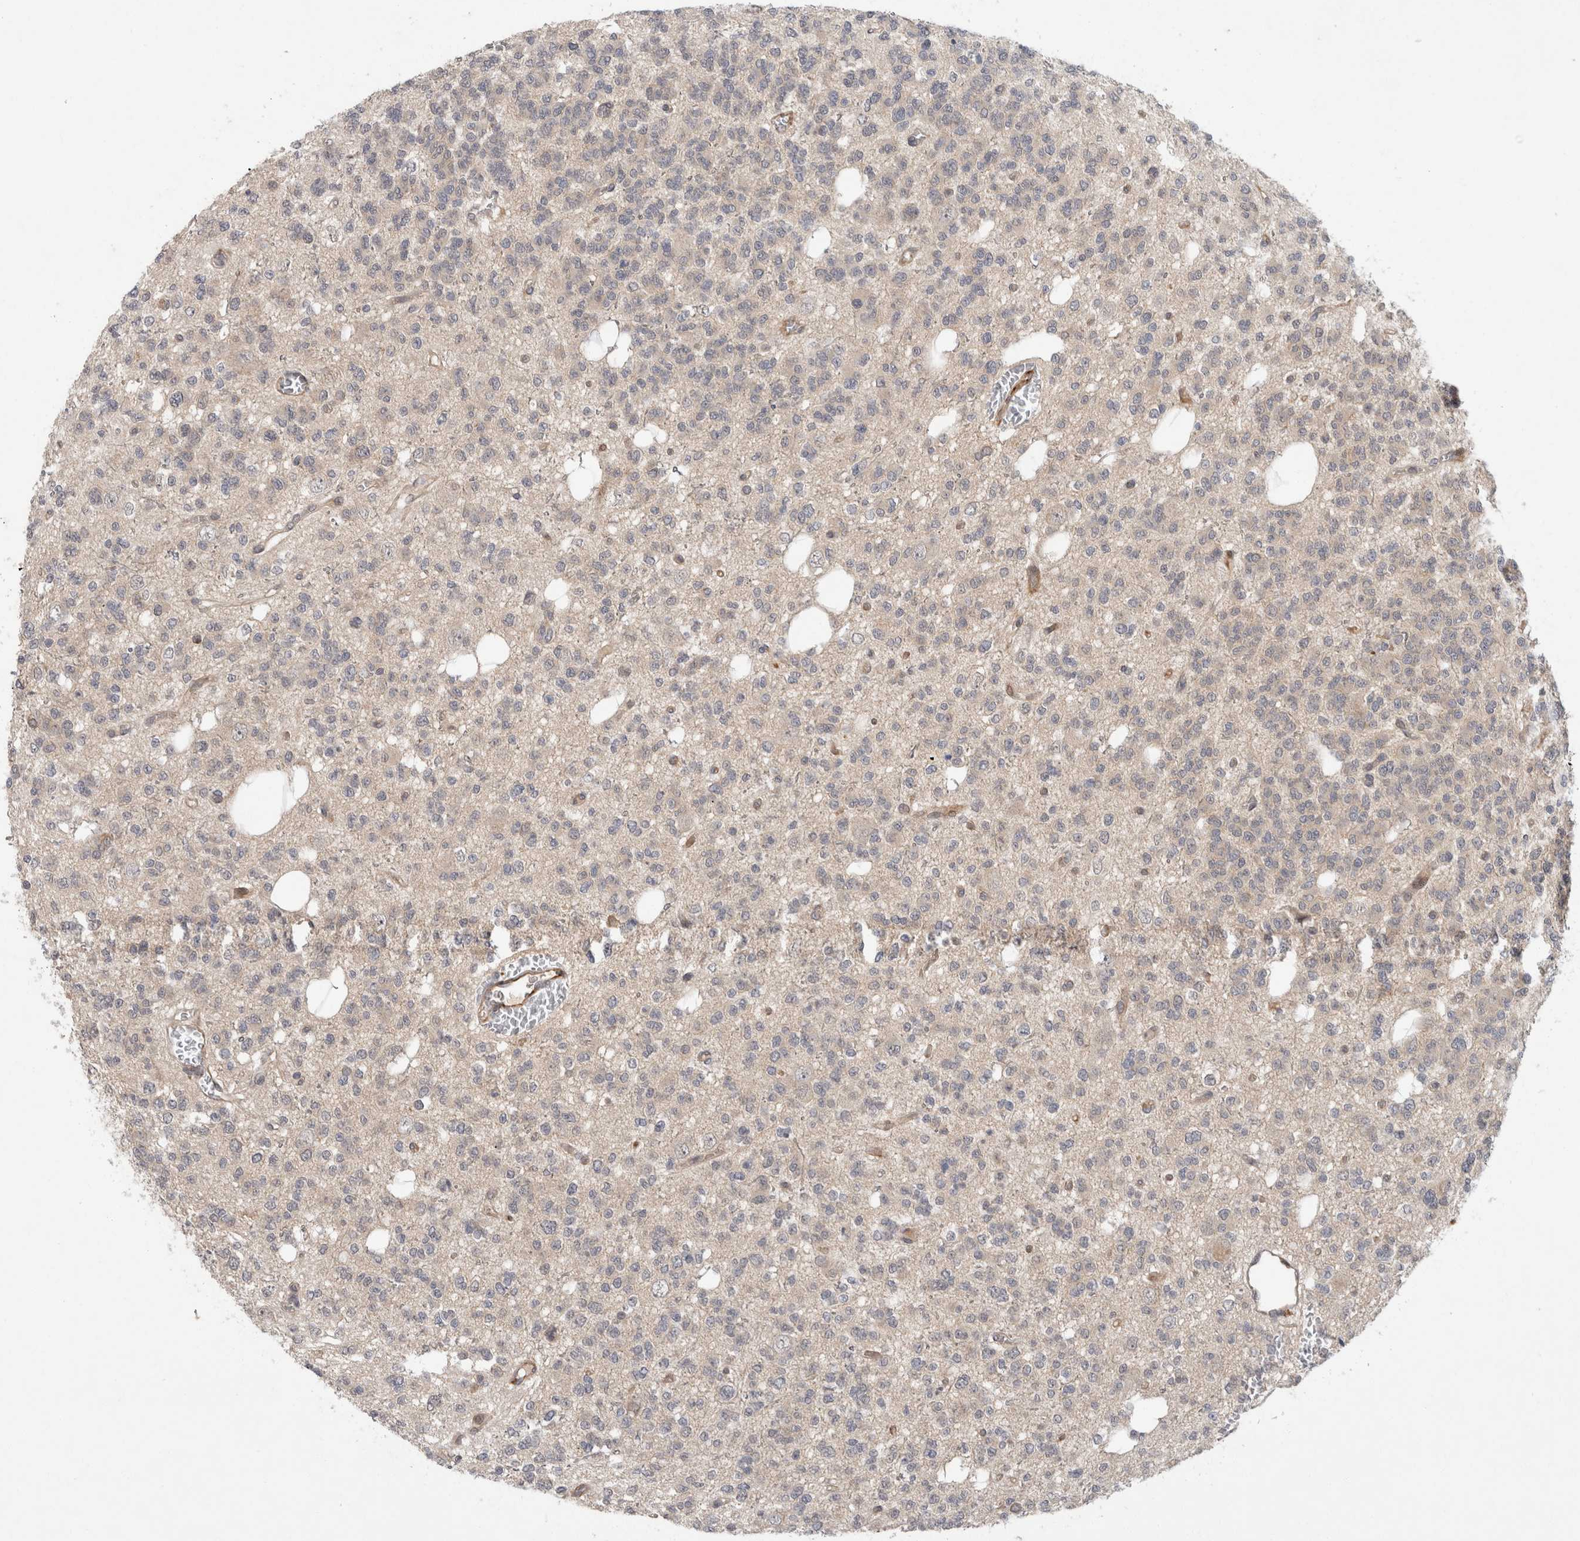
{"staining": {"intensity": "weak", "quantity": "<25%", "location": "cytoplasmic/membranous"}, "tissue": "glioma", "cell_type": "Tumor cells", "image_type": "cancer", "snomed": [{"axis": "morphology", "description": "Glioma, malignant, Low grade"}, {"axis": "topography", "description": "Brain"}], "caption": "Tumor cells are negative for protein expression in human malignant glioma (low-grade). (DAB (3,3'-diaminobenzidine) immunohistochemistry visualized using brightfield microscopy, high magnification).", "gene": "CRISPLD1", "patient": {"sex": "male", "age": 38}}